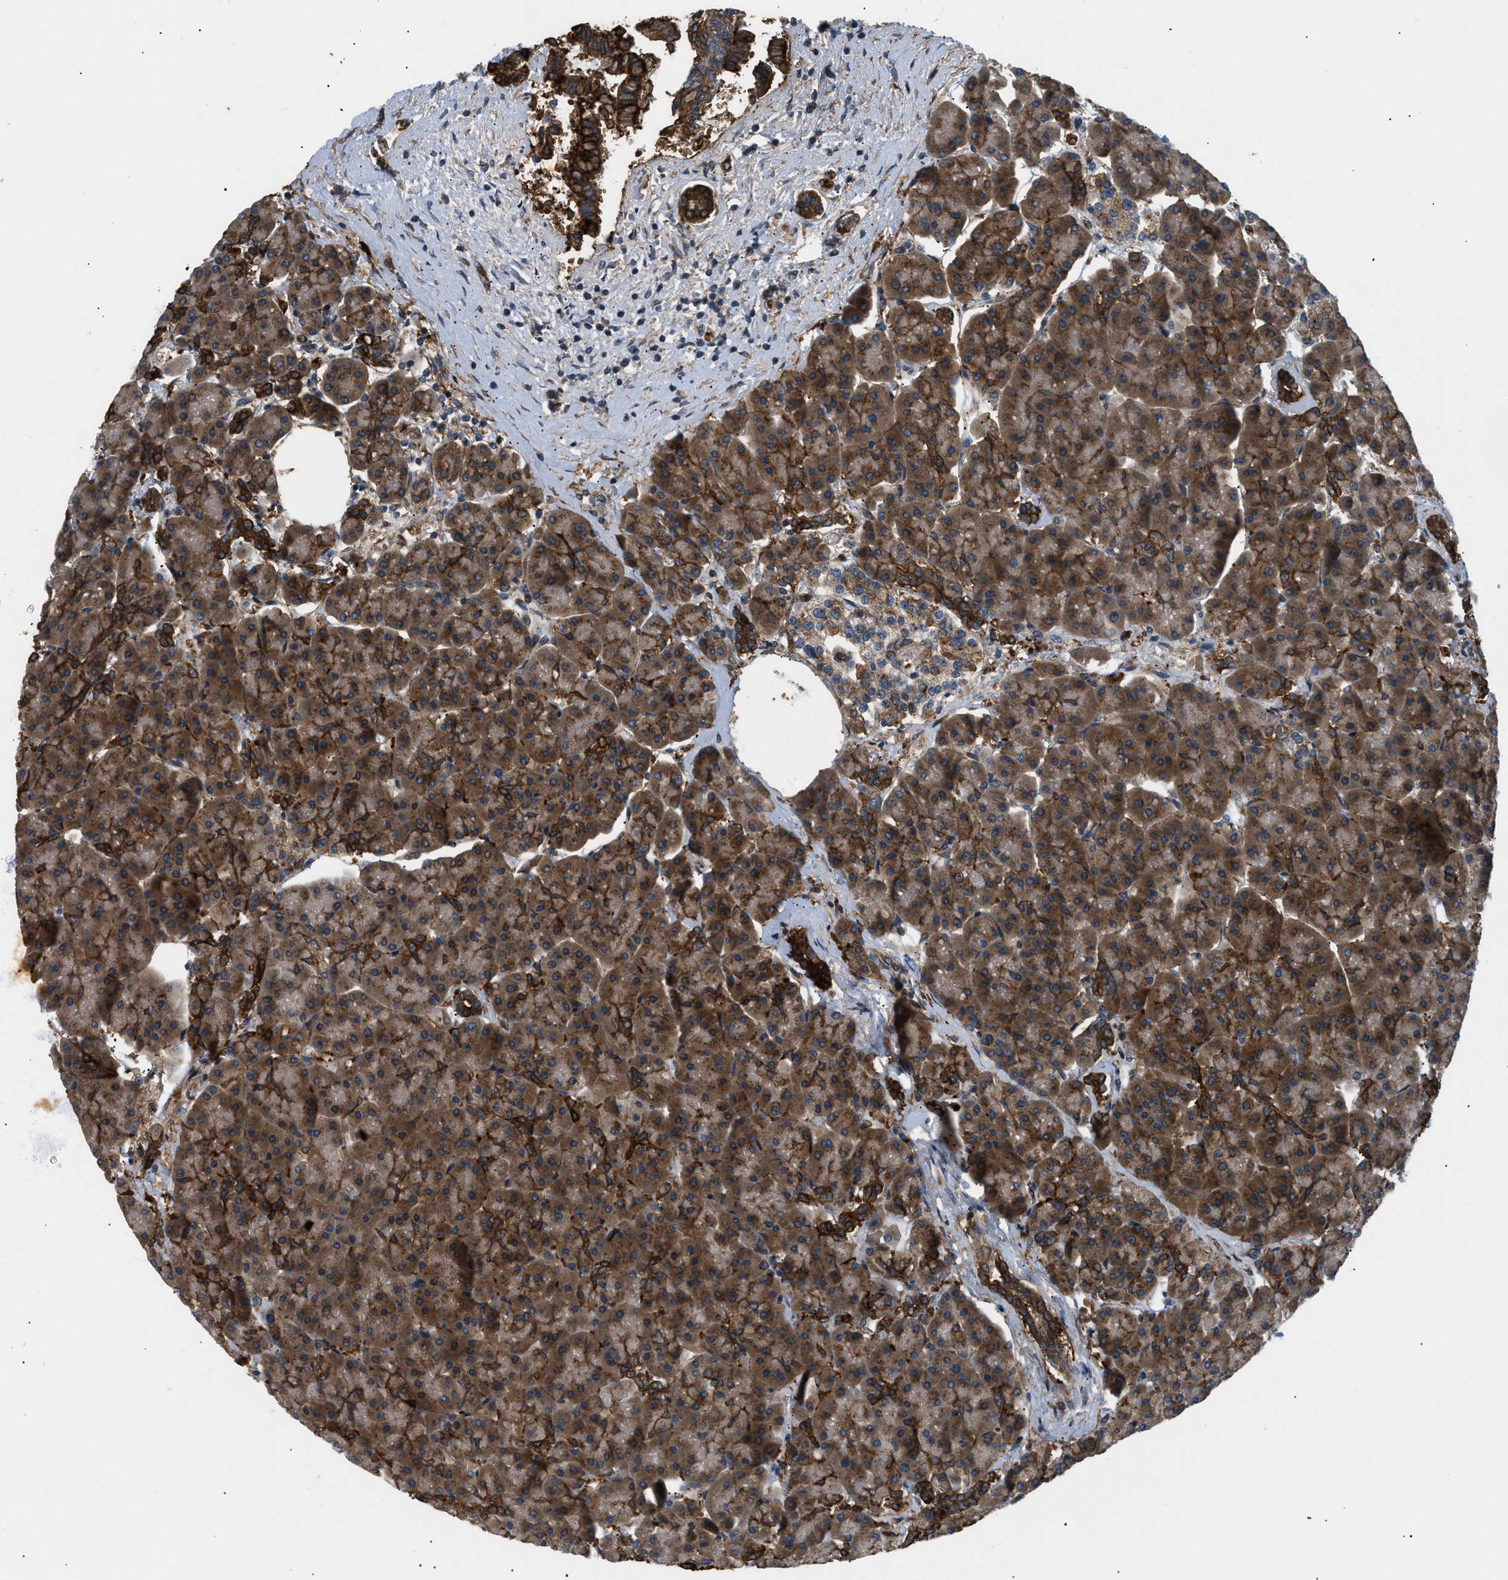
{"staining": {"intensity": "strong", "quantity": ">75%", "location": "cytoplasmic/membranous"}, "tissue": "pancreas", "cell_type": "Exocrine glandular cells", "image_type": "normal", "snomed": [{"axis": "morphology", "description": "Normal tissue, NOS"}, {"axis": "topography", "description": "Pancreas"}], "caption": "Immunohistochemistry micrograph of unremarkable human pancreas stained for a protein (brown), which exhibits high levels of strong cytoplasmic/membranous staining in approximately >75% of exocrine glandular cells.", "gene": "LYSMD3", "patient": {"sex": "female", "age": 70}}